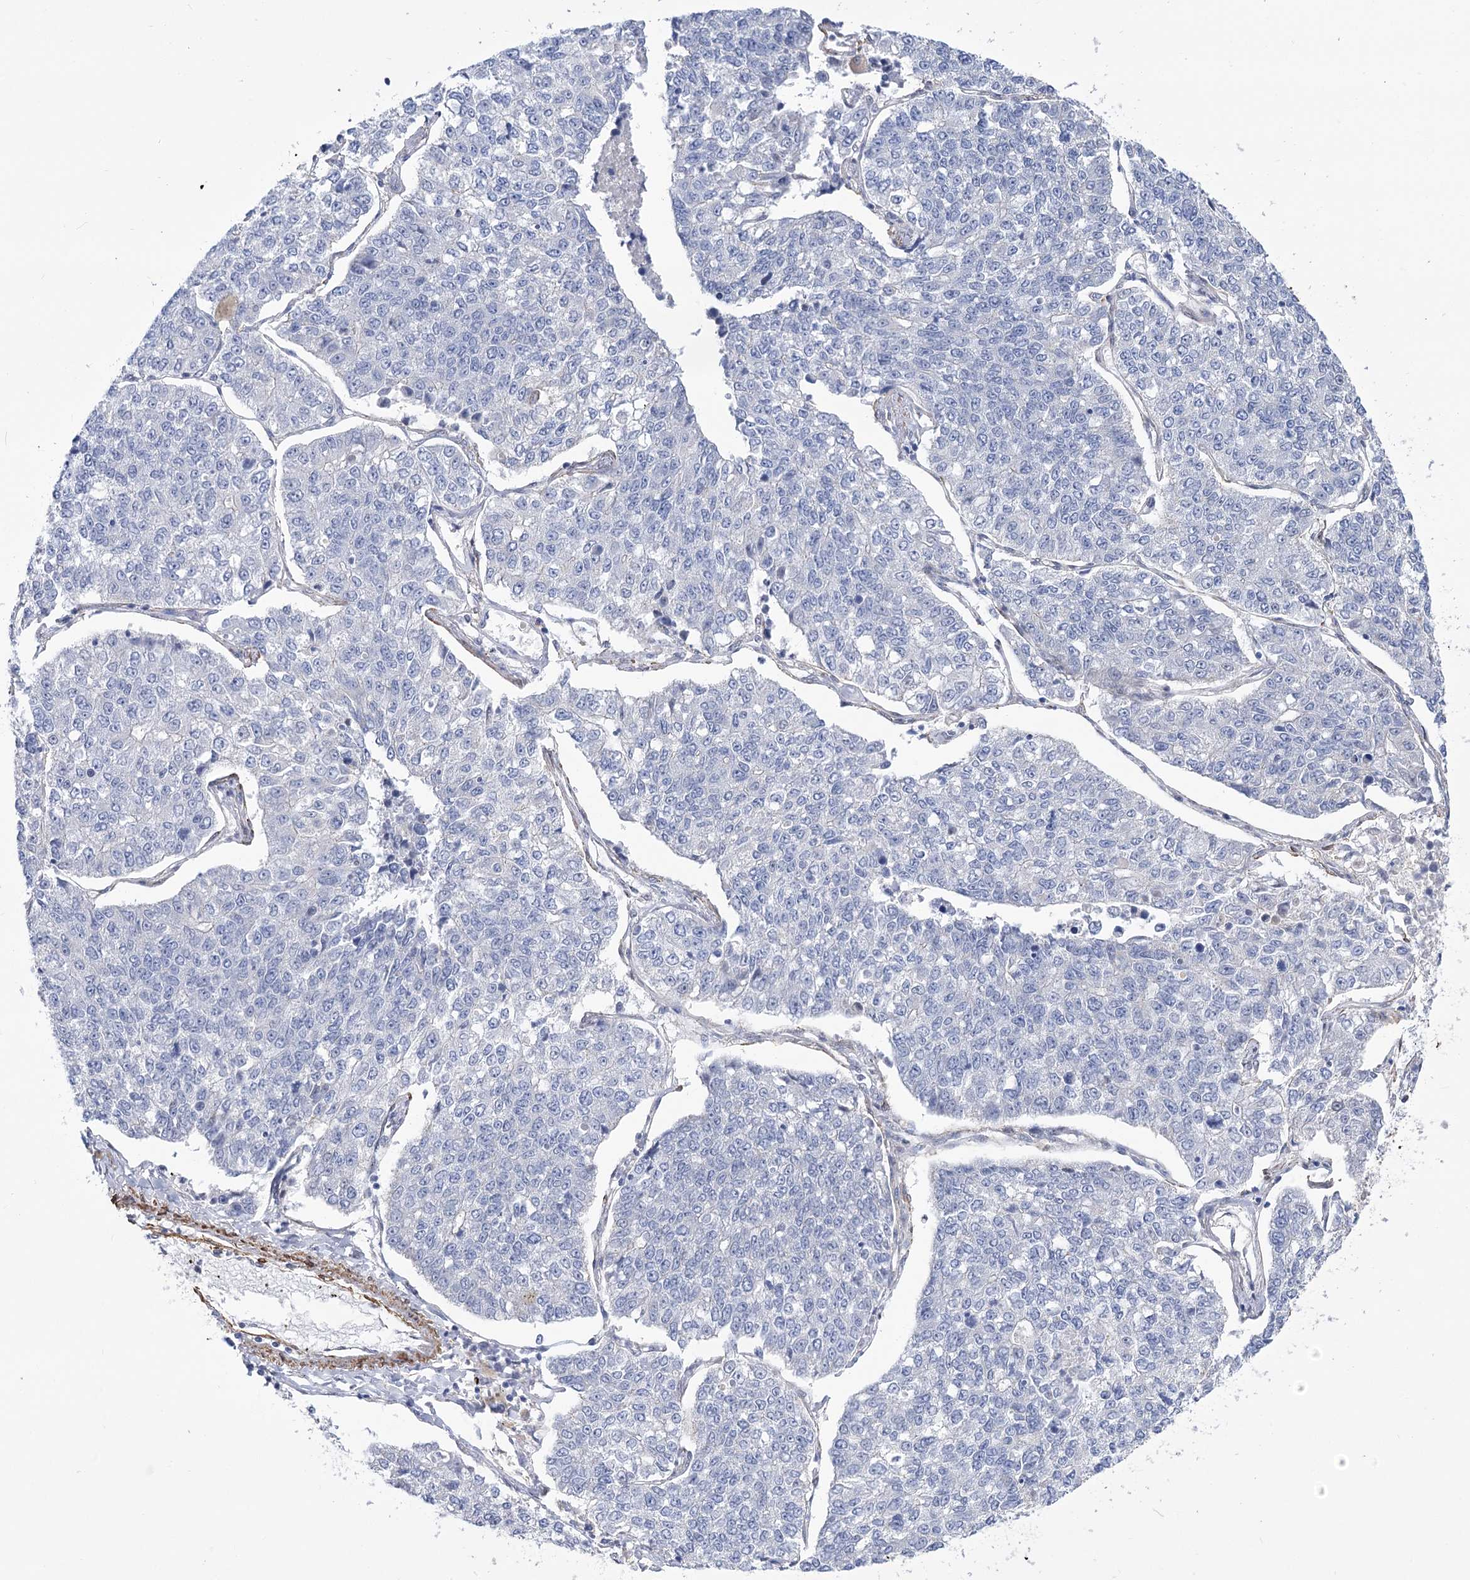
{"staining": {"intensity": "negative", "quantity": "none", "location": "none"}, "tissue": "lung cancer", "cell_type": "Tumor cells", "image_type": "cancer", "snomed": [{"axis": "morphology", "description": "Adenocarcinoma, NOS"}, {"axis": "topography", "description": "Lung"}], "caption": "Immunohistochemistry (IHC) image of human lung cancer stained for a protein (brown), which displays no positivity in tumor cells.", "gene": "WASHC3", "patient": {"sex": "male", "age": 49}}